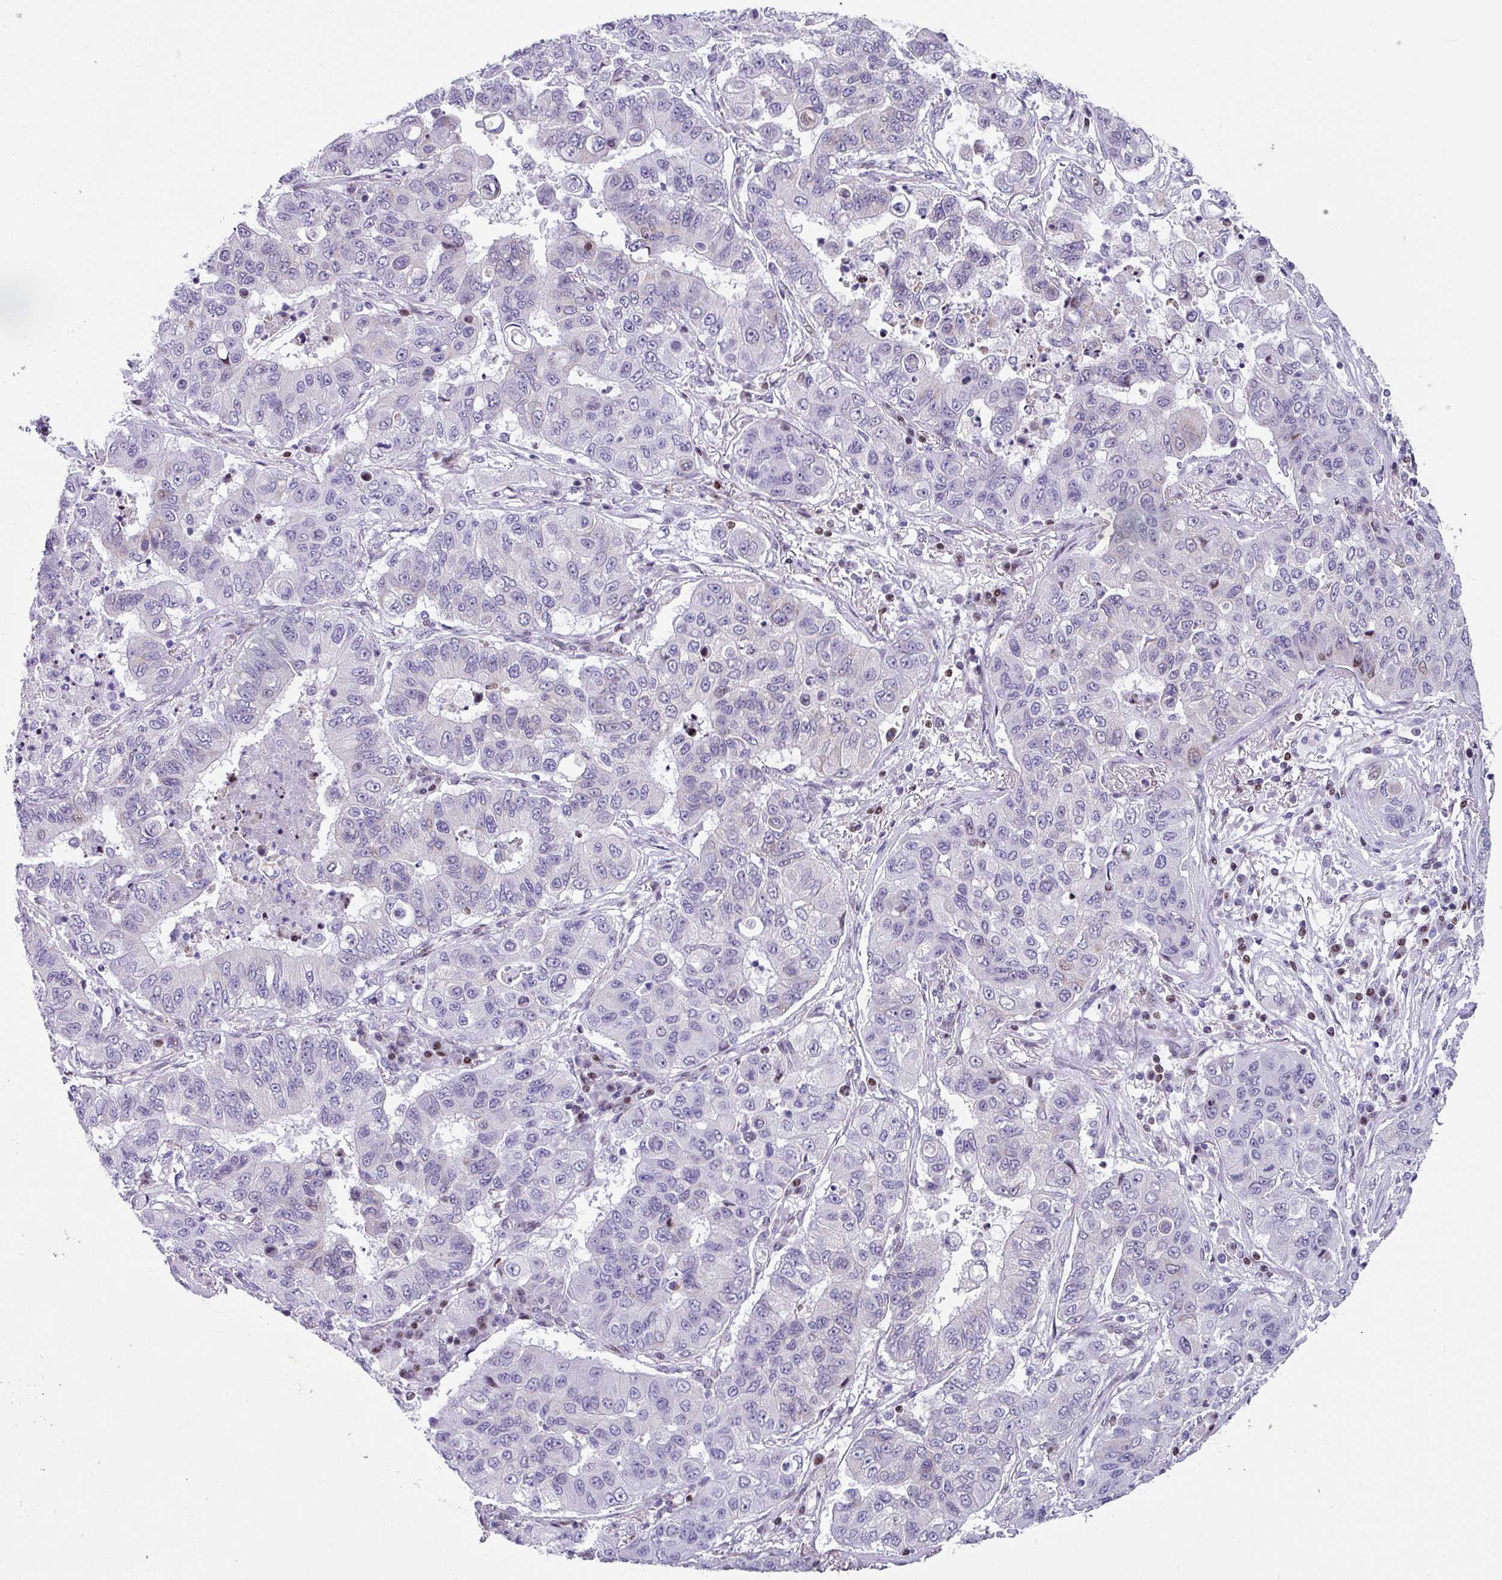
{"staining": {"intensity": "negative", "quantity": "none", "location": "none"}, "tissue": "lung cancer", "cell_type": "Tumor cells", "image_type": "cancer", "snomed": [{"axis": "morphology", "description": "Squamous cell carcinoma, NOS"}, {"axis": "topography", "description": "Lung"}], "caption": "Tumor cells are negative for protein expression in human lung cancer (squamous cell carcinoma).", "gene": "TCF3", "patient": {"sex": "male", "age": 74}}